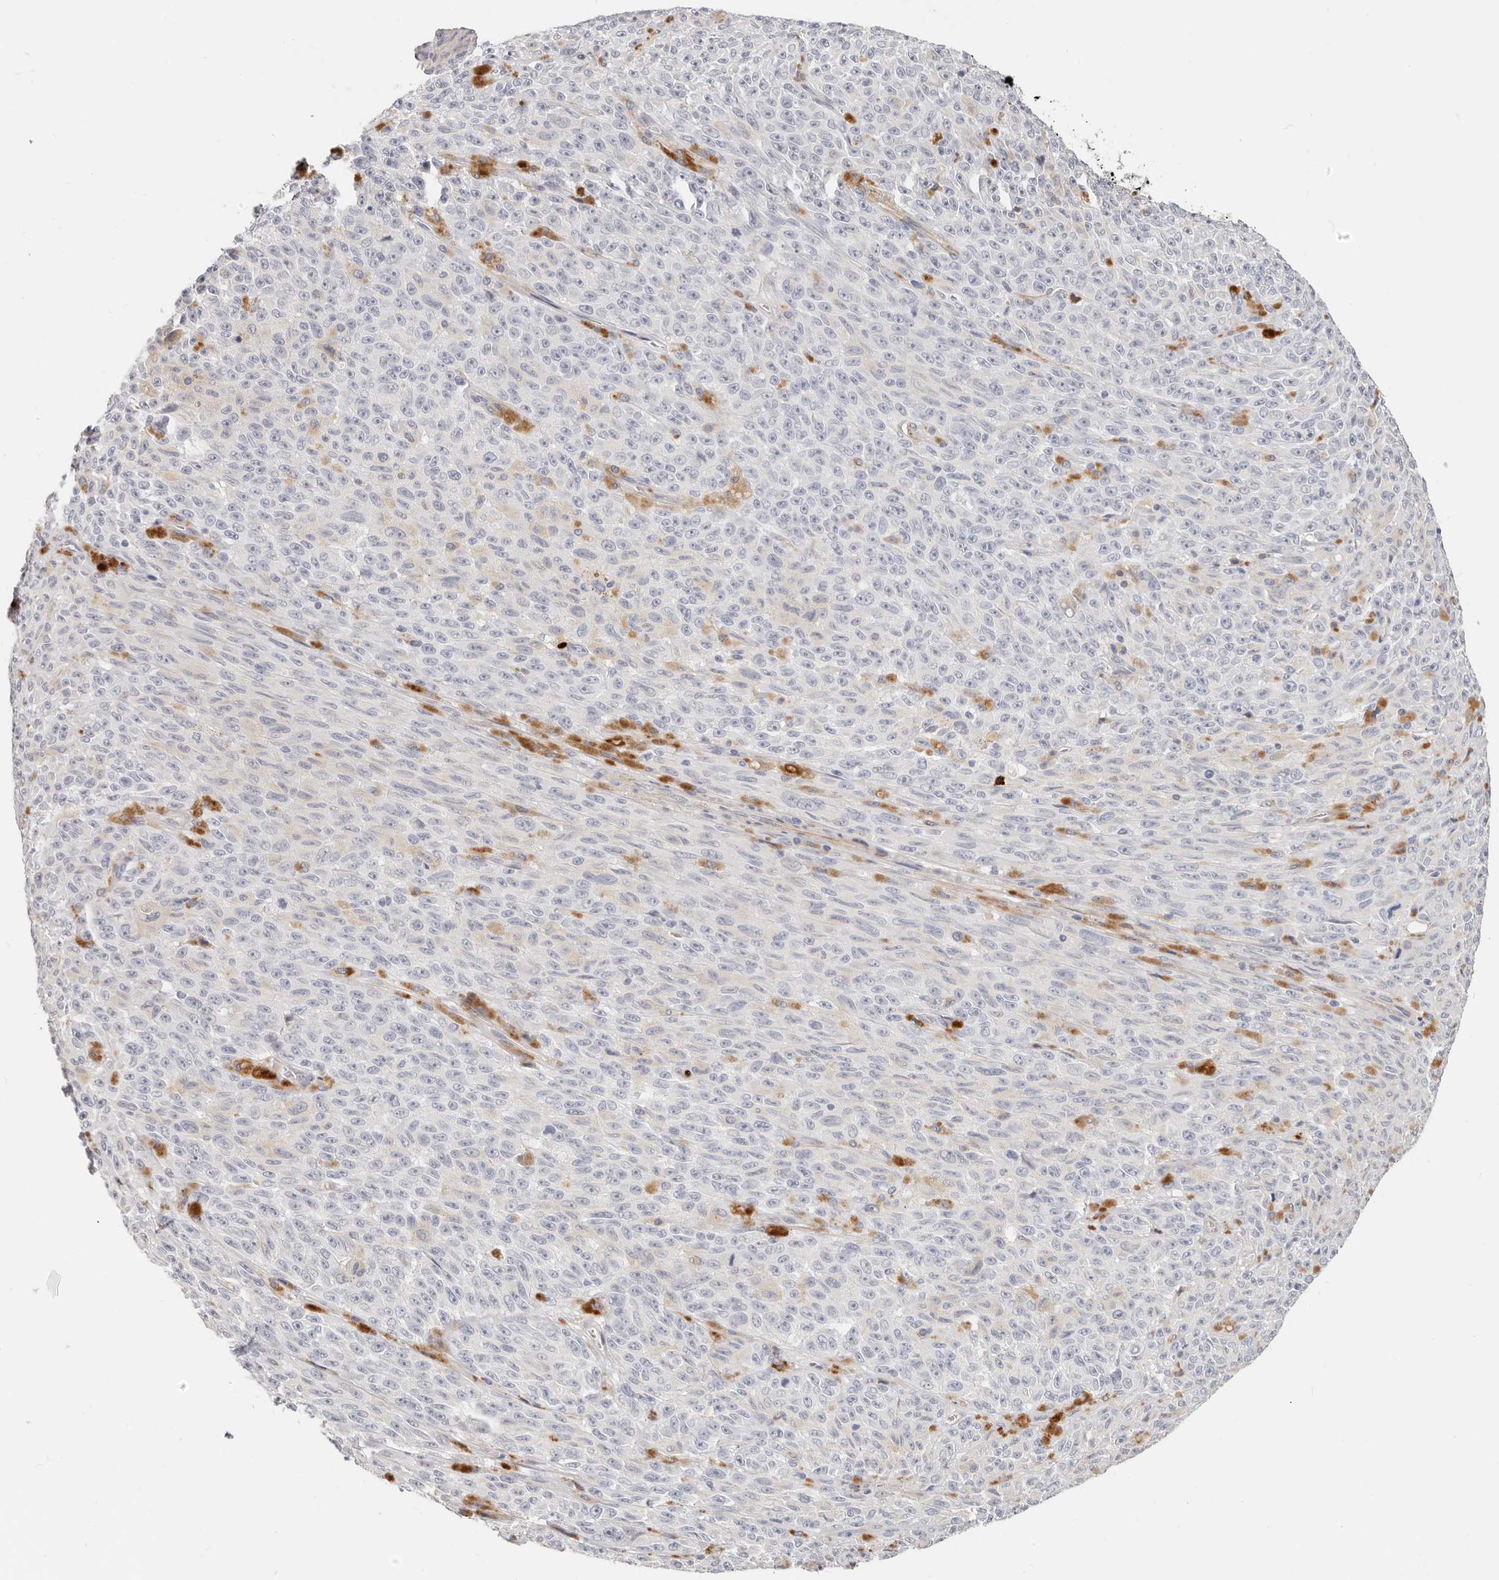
{"staining": {"intensity": "negative", "quantity": "none", "location": "none"}, "tissue": "melanoma", "cell_type": "Tumor cells", "image_type": "cancer", "snomed": [{"axis": "morphology", "description": "Malignant melanoma, NOS"}, {"axis": "topography", "description": "Skin"}], "caption": "DAB (3,3'-diaminobenzidine) immunohistochemical staining of melanoma displays no significant staining in tumor cells. Nuclei are stained in blue.", "gene": "ZRANB1", "patient": {"sex": "female", "age": 82}}